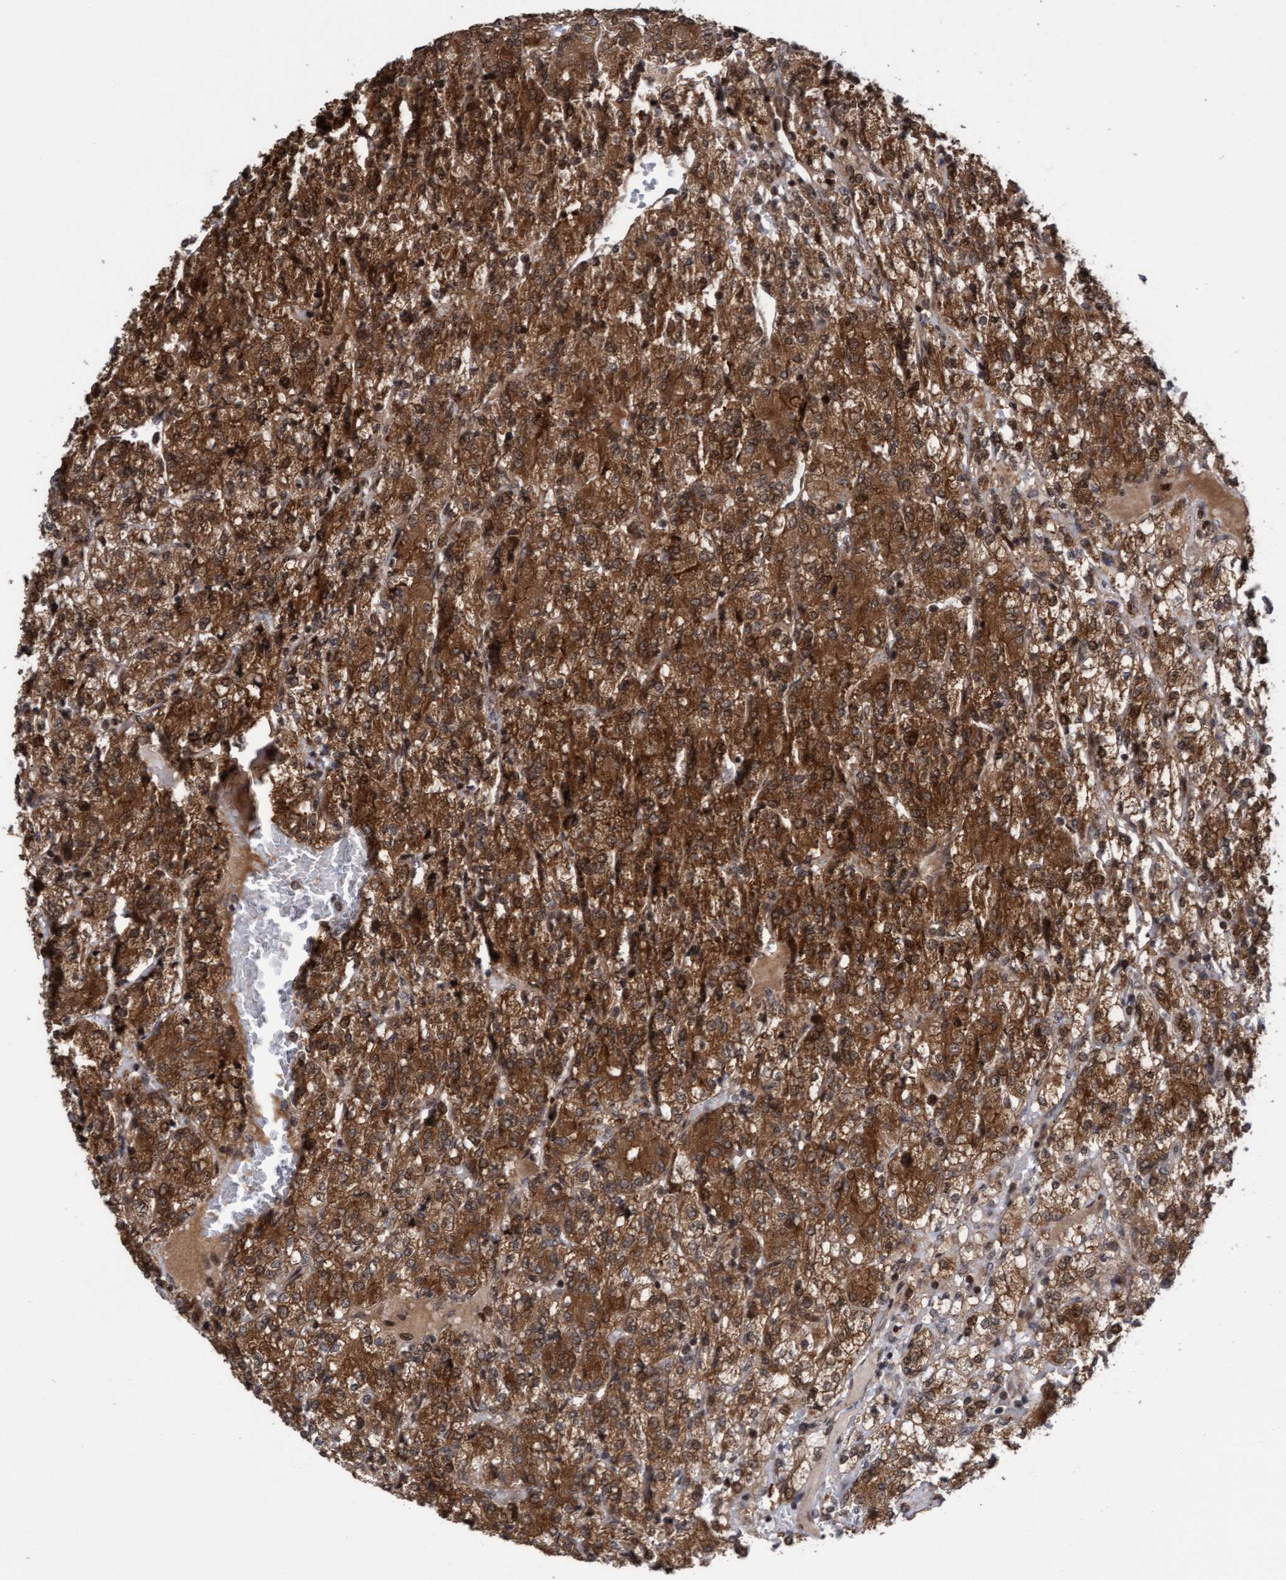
{"staining": {"intensity": "moderate", "quantity": ">75%", "location": "cytoplasmic/membranous"}, "tissue": "renal cancer", "cell_type": "Tumor cells", "image_type": "cancer", "snomed": [{"axis": "morphology", "description": "Adenocarcinoma, NOS"}, {"axis": "topography", "description": "Kidney"}], "caption": "Immunohistochemistry (IHC) histopathology image of neoplastic tissue: adenocarcinoma (renal) stained using immunohistochemistry (IHC) exhibits medium levels of moderate protein expression localized specifically in the cytoplasmic/membranous of tumor cells, appearing as a cytoplasmic/membranous brown color.", "gene": "ITFG1", "patient": {"sex": "male", "age": 77}}